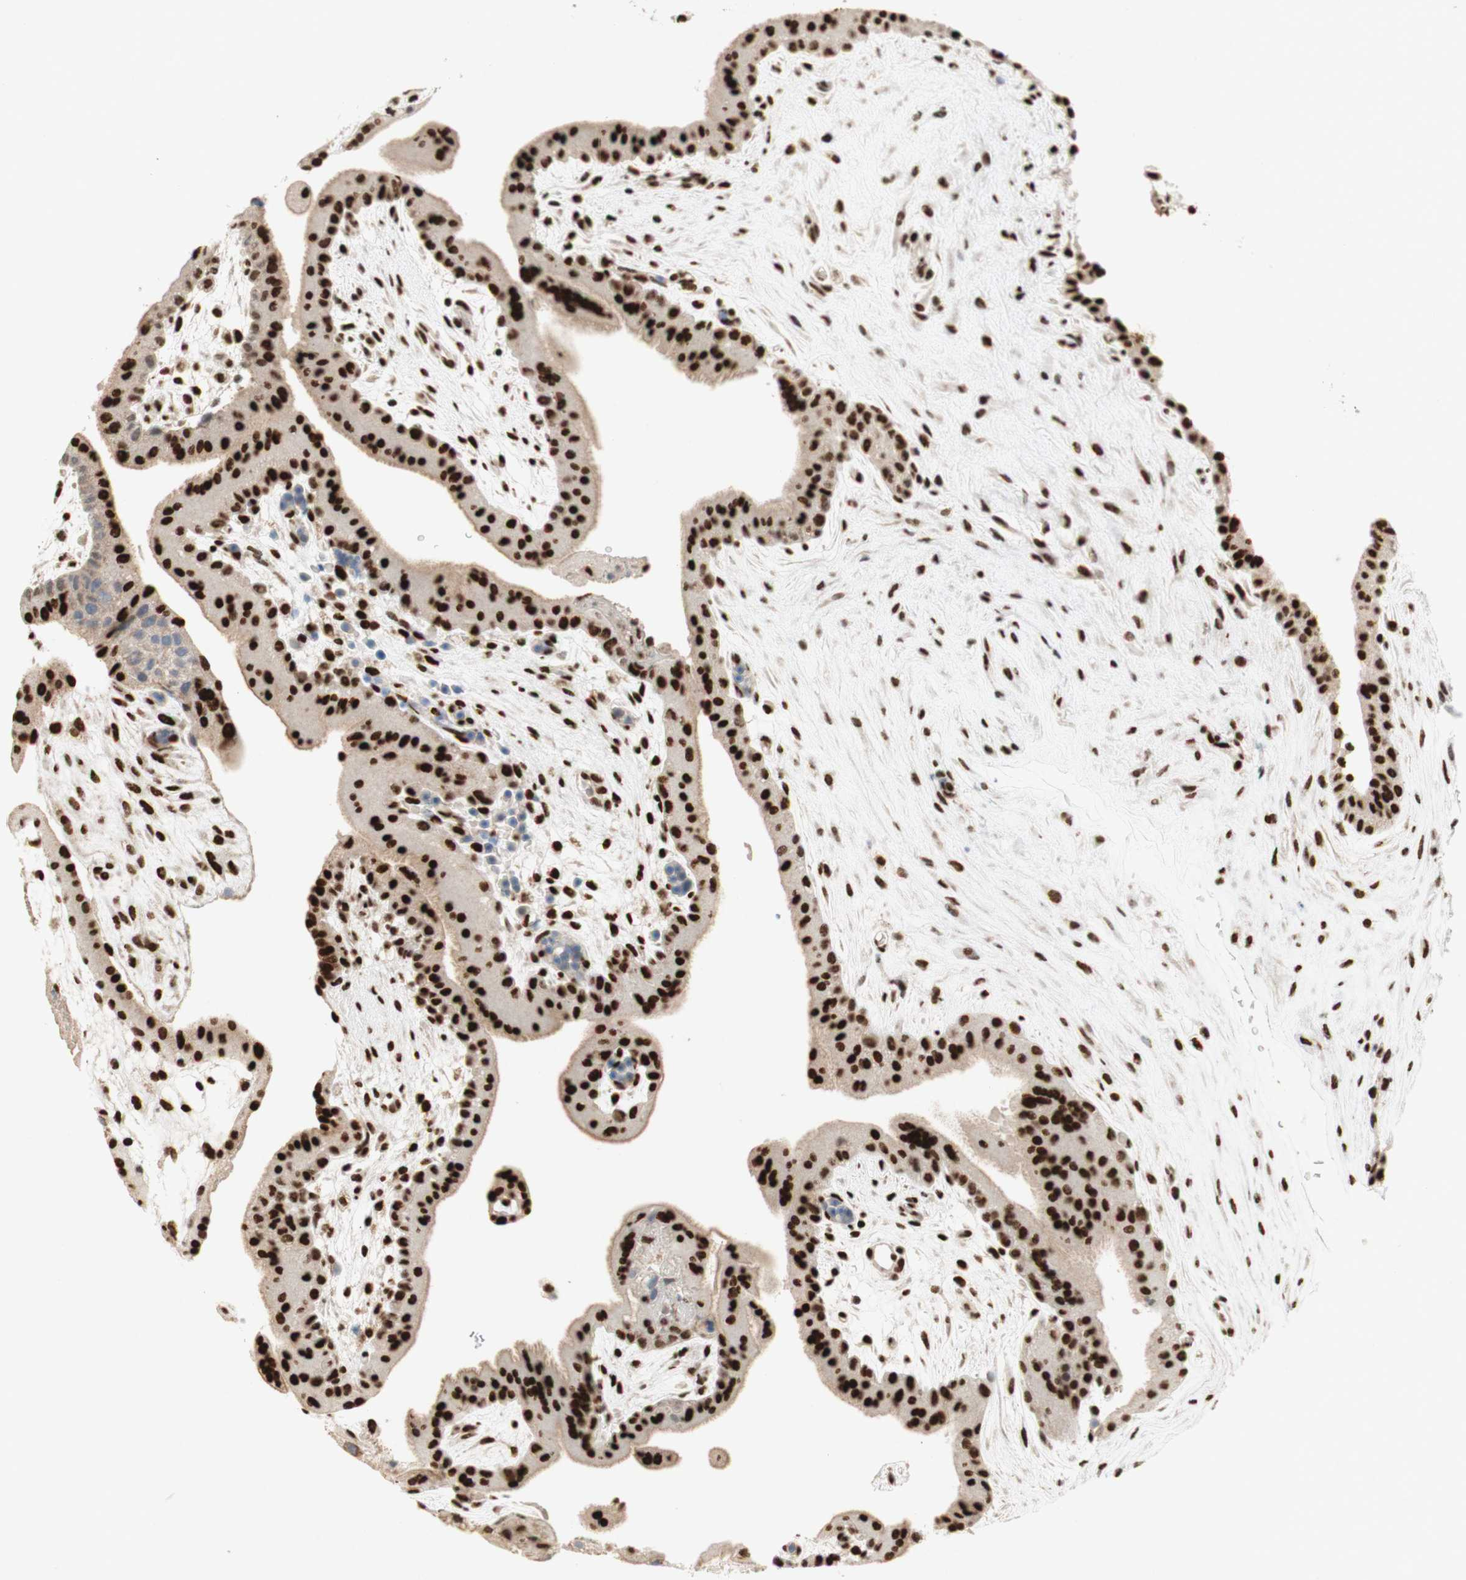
{"staining": {"intensity": "weak", "quantity": "25%-75%", "location": "cytoplasmic/membranous"}, "tissue": "placenta", "cell_type": "Decidual cells", "image_type": "normal", "snomed": [{"axis": "morphology", "description": "Normal tissue, NOS"}, {"axis": "topography", "description": "Placenta"}], "caption": "Human placenta stained for a protein (brown) shows weak cytoplasmic/membranous positive positivity in about 25%-75% of decidual cells.", "gene": "DNMT3A", "patient": {"sex": "female", "age": 19}}